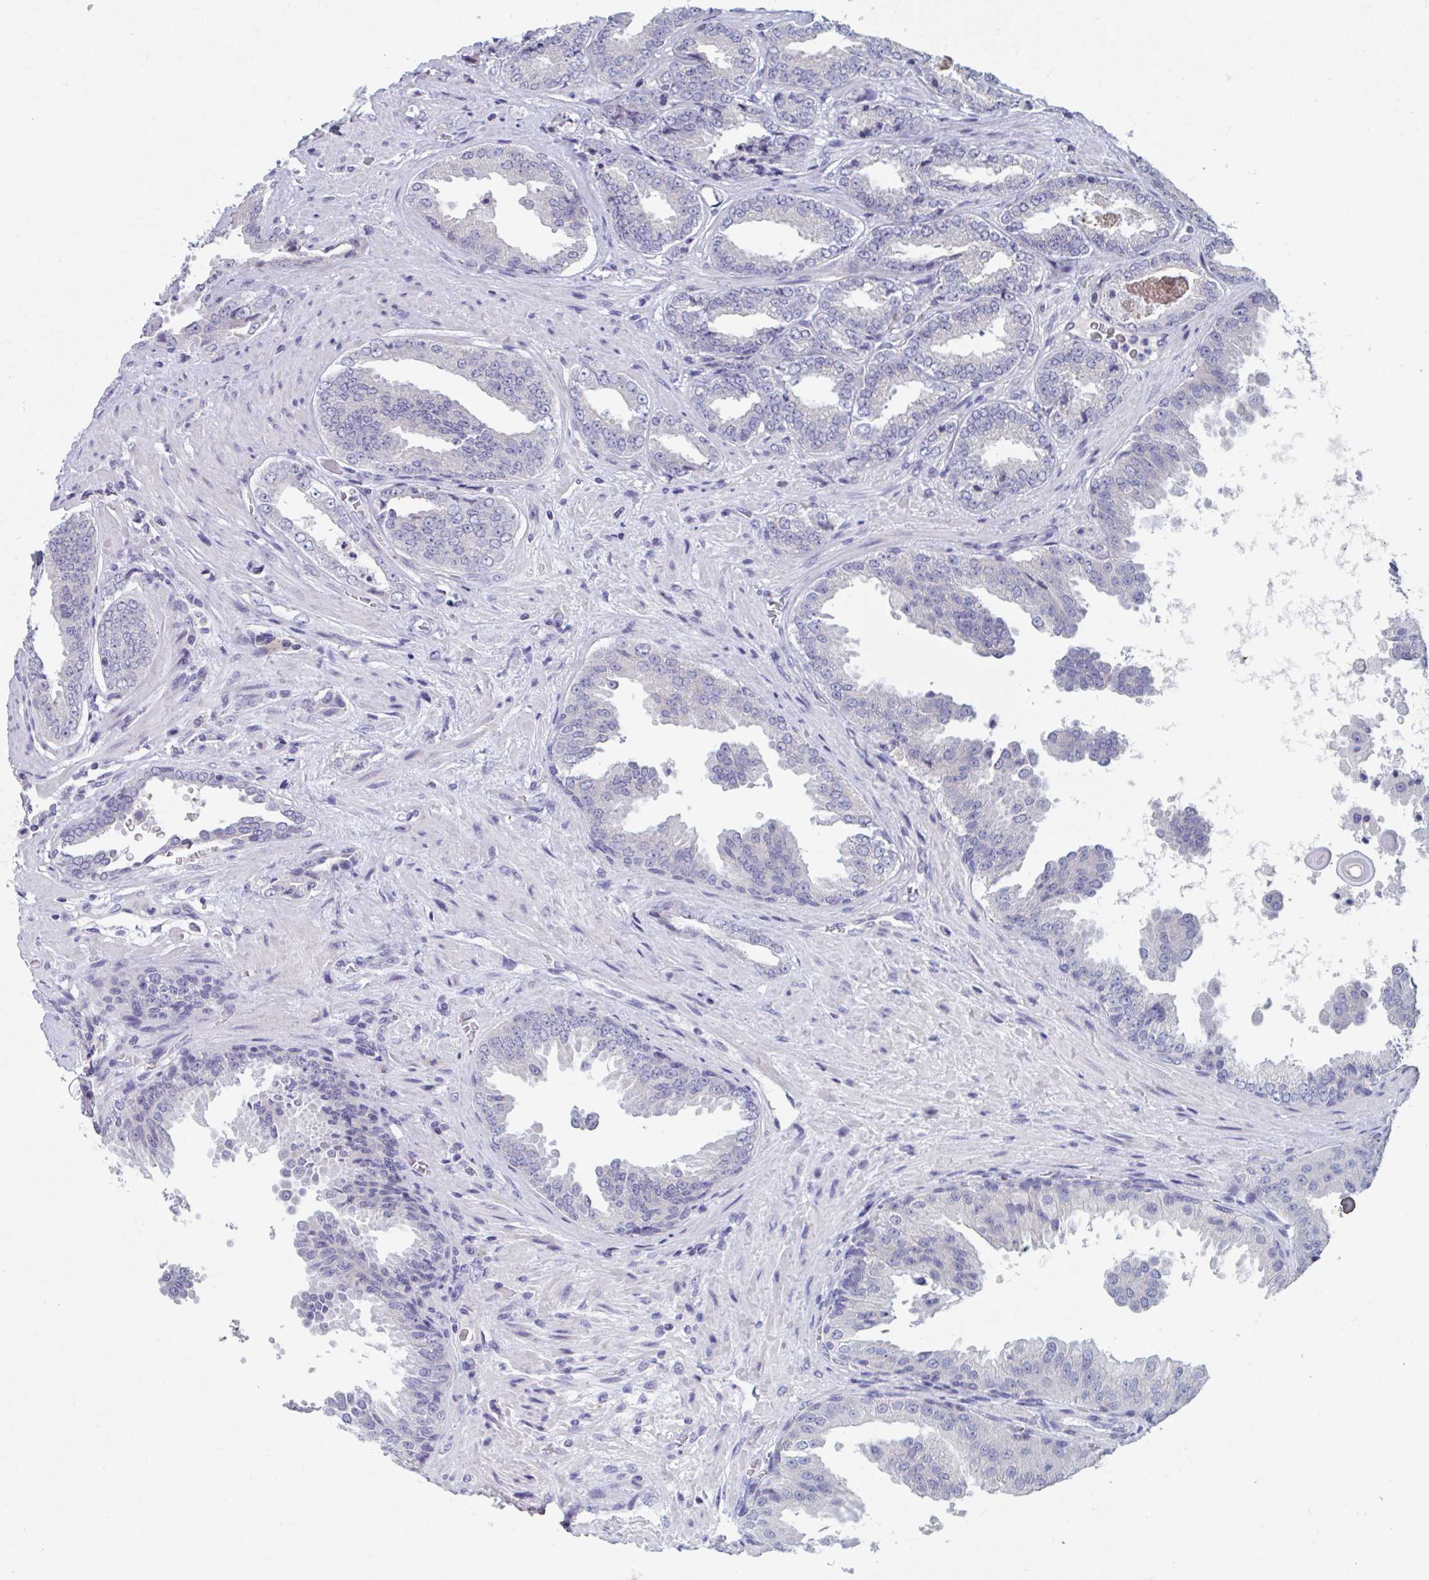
{"staining": {"intensity": "negative", "quantity": "none", "location": "none"}, "tissue": "prostate cancer", "cell_type": "Tumor cells", "image_type": "cancer", "snomed": [{"axis": "morphology", "description": "Adenocarcinoma, Low grade"}, {"axis": "topography", "description": "Prostate"}], "caption": "The micrograph reveals no staining of tumor cells in prostate adenocarcinoma (low-grade). (Brightfield microscopy of DAB immunohistochemistry (IHC) at high magnification).", "gene": "UNKL", "patient": {"sex": "male", "age": 67}}